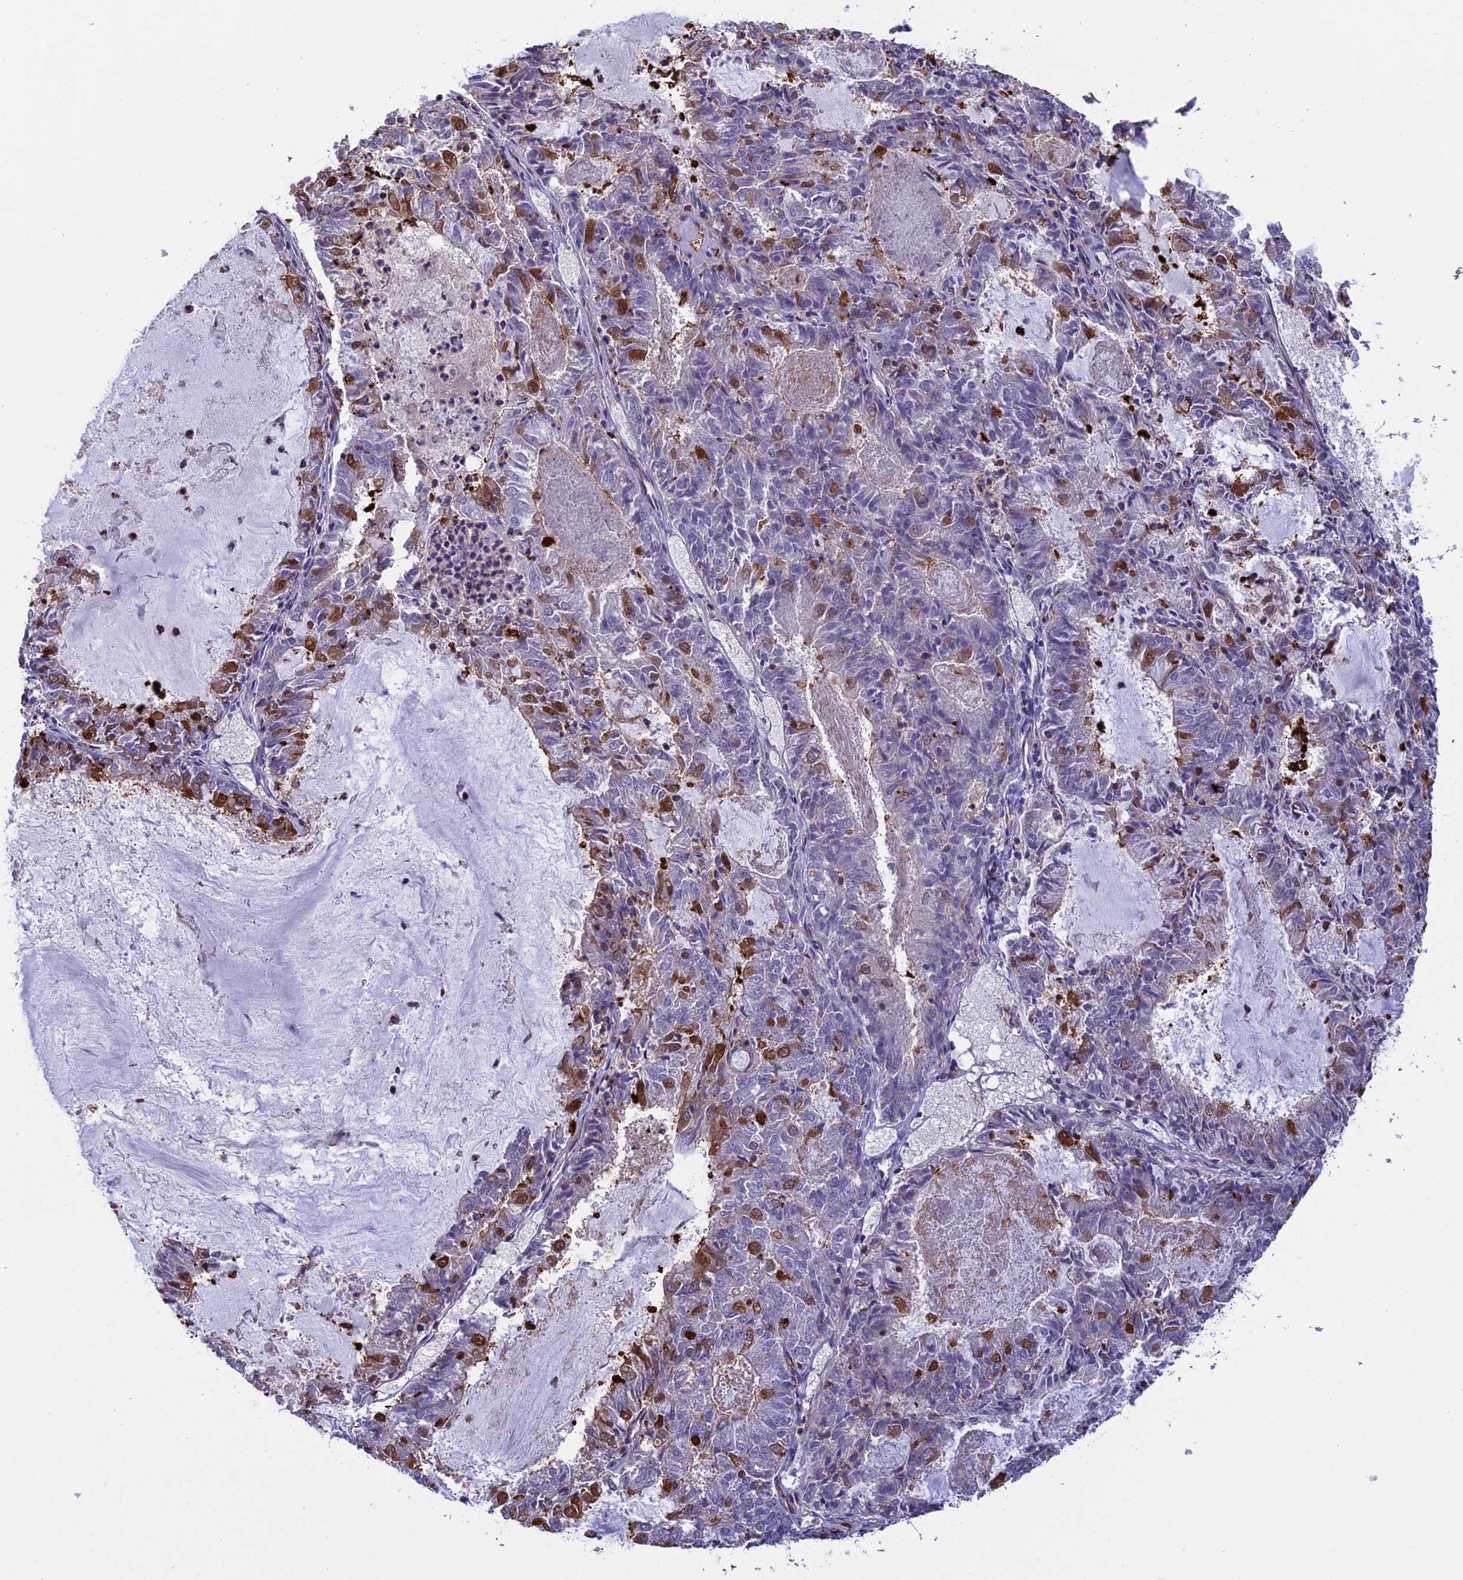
{"staining": {"intensity": "strong", "quantity": "<25%", "location": "cytoplasmic/membranous"}, "tissue": "endometrial cancer", "cell_type": "Tumor cells", "image_type": "cancer", "snomed": [{"axis": "morphology", "description": "Adenocarcinoma, NOS"}, {"axis": "topography", "description": "Endometrium"}], "caption": "Human adenocarcinoma (endometrial) stained with a protein marker reveals strong staining in tumor cells.", "gene": "ARHGAP18", "patient": {"sex": "female", "age": 57}}